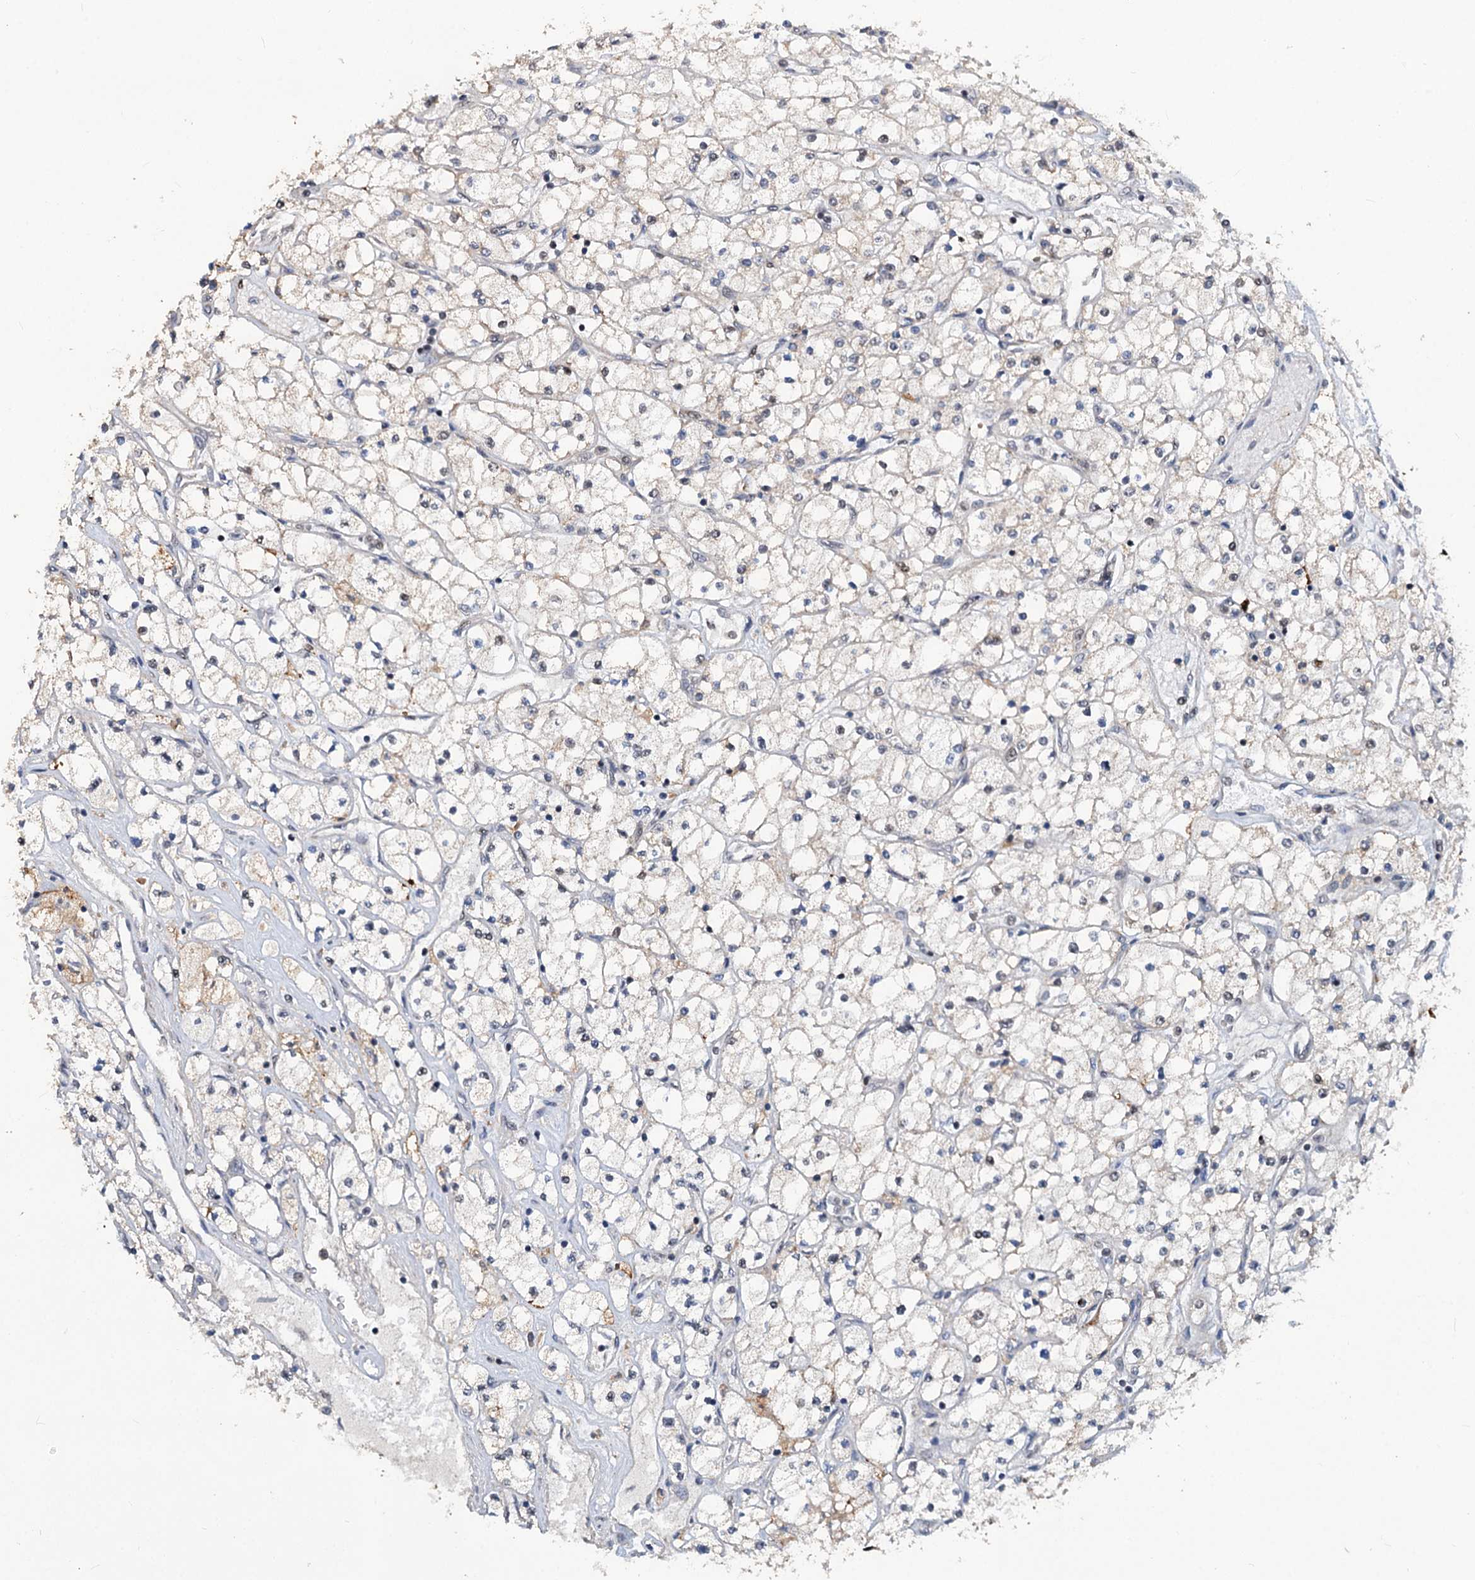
{"staining": {"intensity": "negative", "quantity": "none", "location": "none"}, "tissue": "renal cancer", "cell_type": "Tumor cells", "image_type": "cancer", "snomed": [{"axis": "morphology", "description": "Adenocarcinoma, NOS"}, {"axis": "topography", "description": "Kidney"}], "caption": "Immunohistochemistry histopathology image of neoplastic tissue: human adenocarcinoma (renal) stained with DAB (3,3'-diaminobenzidine) reveals no significant protein expression in tumor cells.", "gene": "PHF8", "patient": {"sex": "male", "age": 80}}